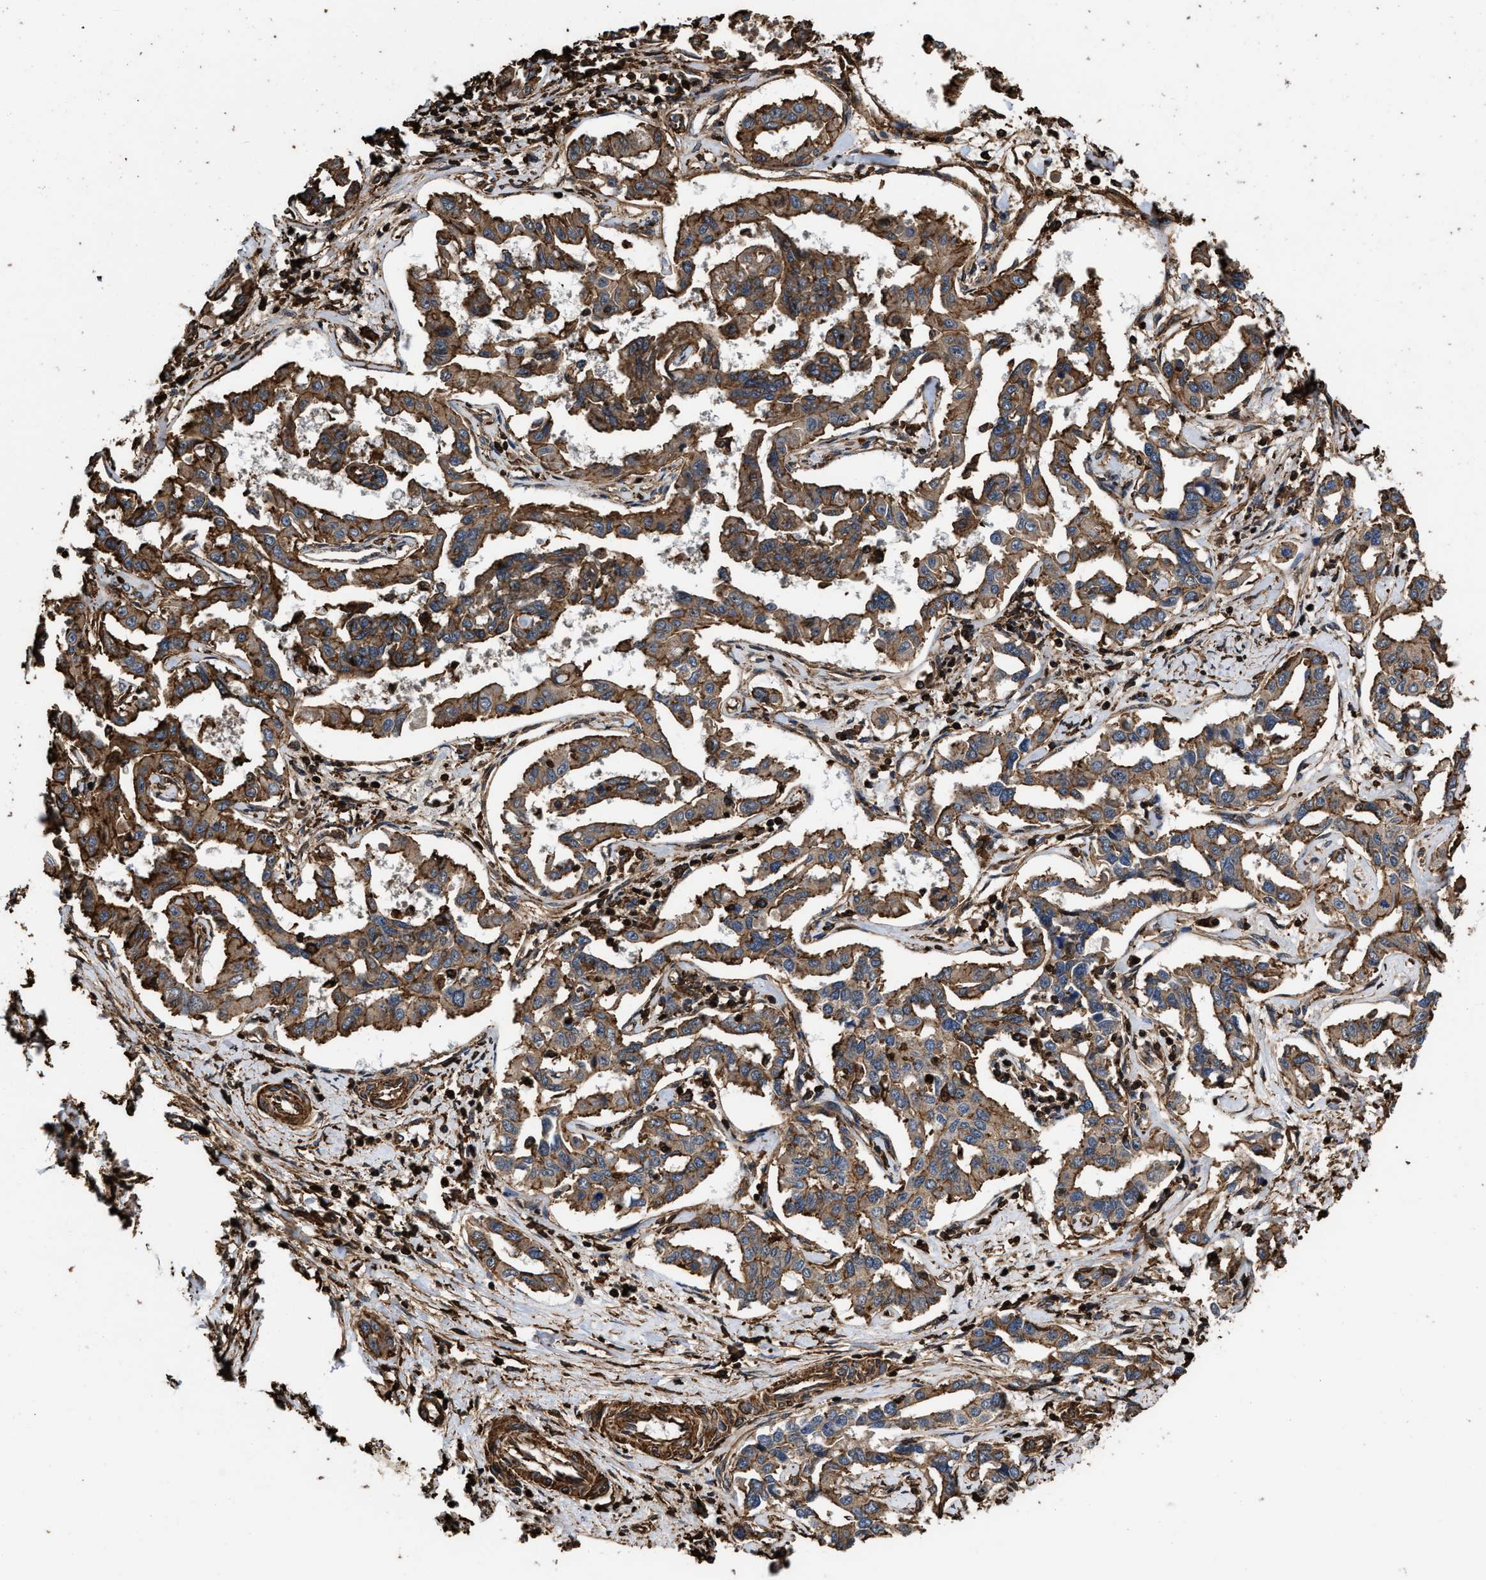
{"staining": {"intensity": "moderate", "quantity": ">75%", "location": "cytoplasmic/membranous"}, "tissue": "liver cancer", "cell_type": "Tumor cells", "image_type": "cancer", "snomed": [{"axis": "morphology", "description": "Cholangiocarcinoma"}, {"axis": "topography", "description": "Liver"}], "caption": "Immunohistochemical staining of cholangiocarcinoma (liver) reveals medium levels of moderate cytoplasmic/membranous protein positivity in about >75% of tumor cells. (IHC, brightfield microscopy, high magnification).", "gene": "KBTBD2", "patient": {"sex": "male", "age": 59}}